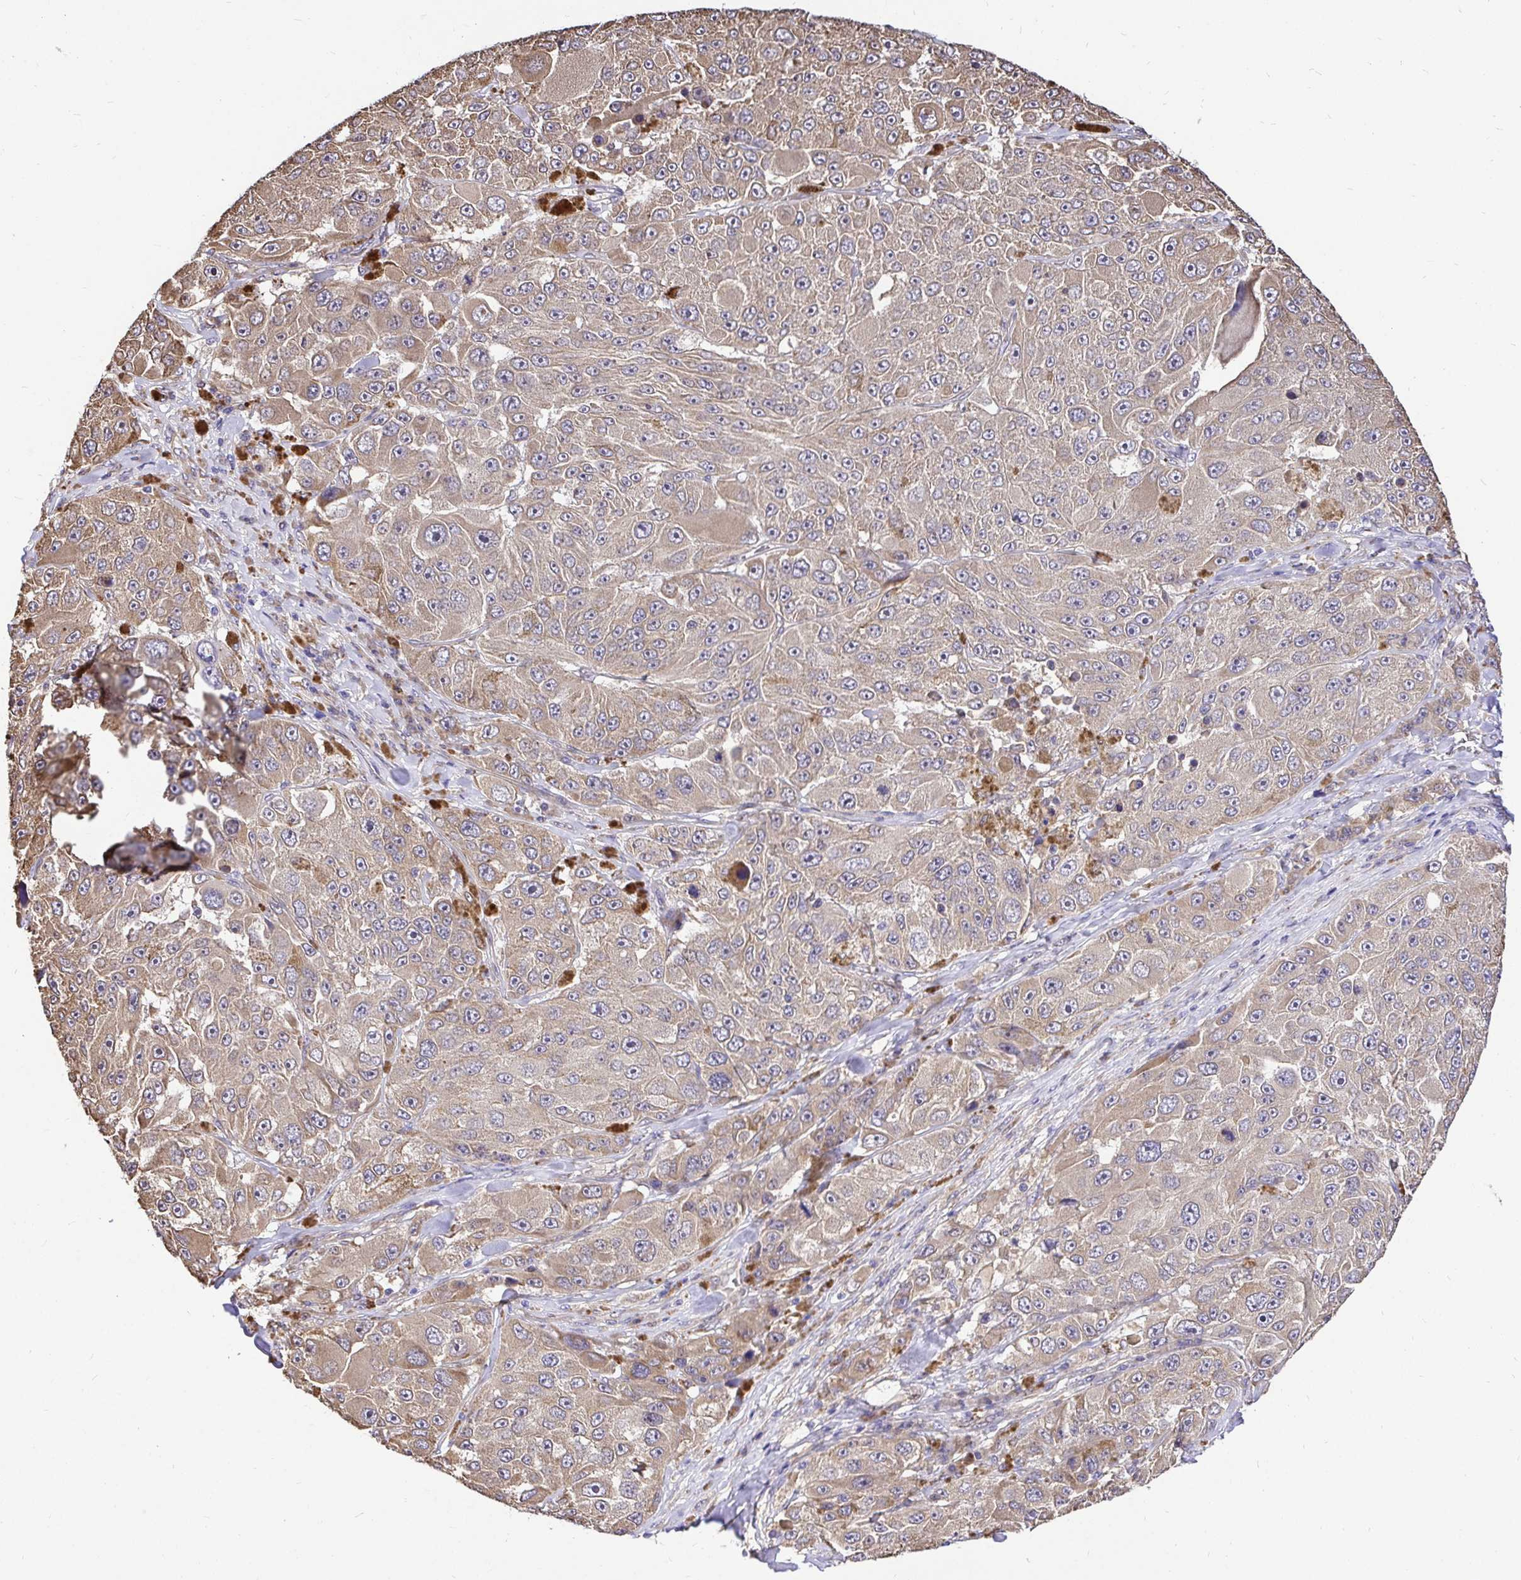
{"staining": {"intensity": "weak", "quantity": ">75%", "location": "cytoplasmic/membranous"}, "tissue": "melanoma", "cell_type": "Tumor cells", "image_type": "cancer", "snomed": [{"axis": "morphology", "description": "Malignant melanoma, Metastatic site"}, {"axis": "topography", "description": "Lymph node"}], "caption": "Melanoma was stained to show a protein in brown. There is low levels of weak cytoplasmic/membranous expression in about >75% of tumor cells. The protein is shown in brown color, while the nuclei are stained blue.", "gene": "CCDC122", "patient": {"sex": "male", "age": 62}}